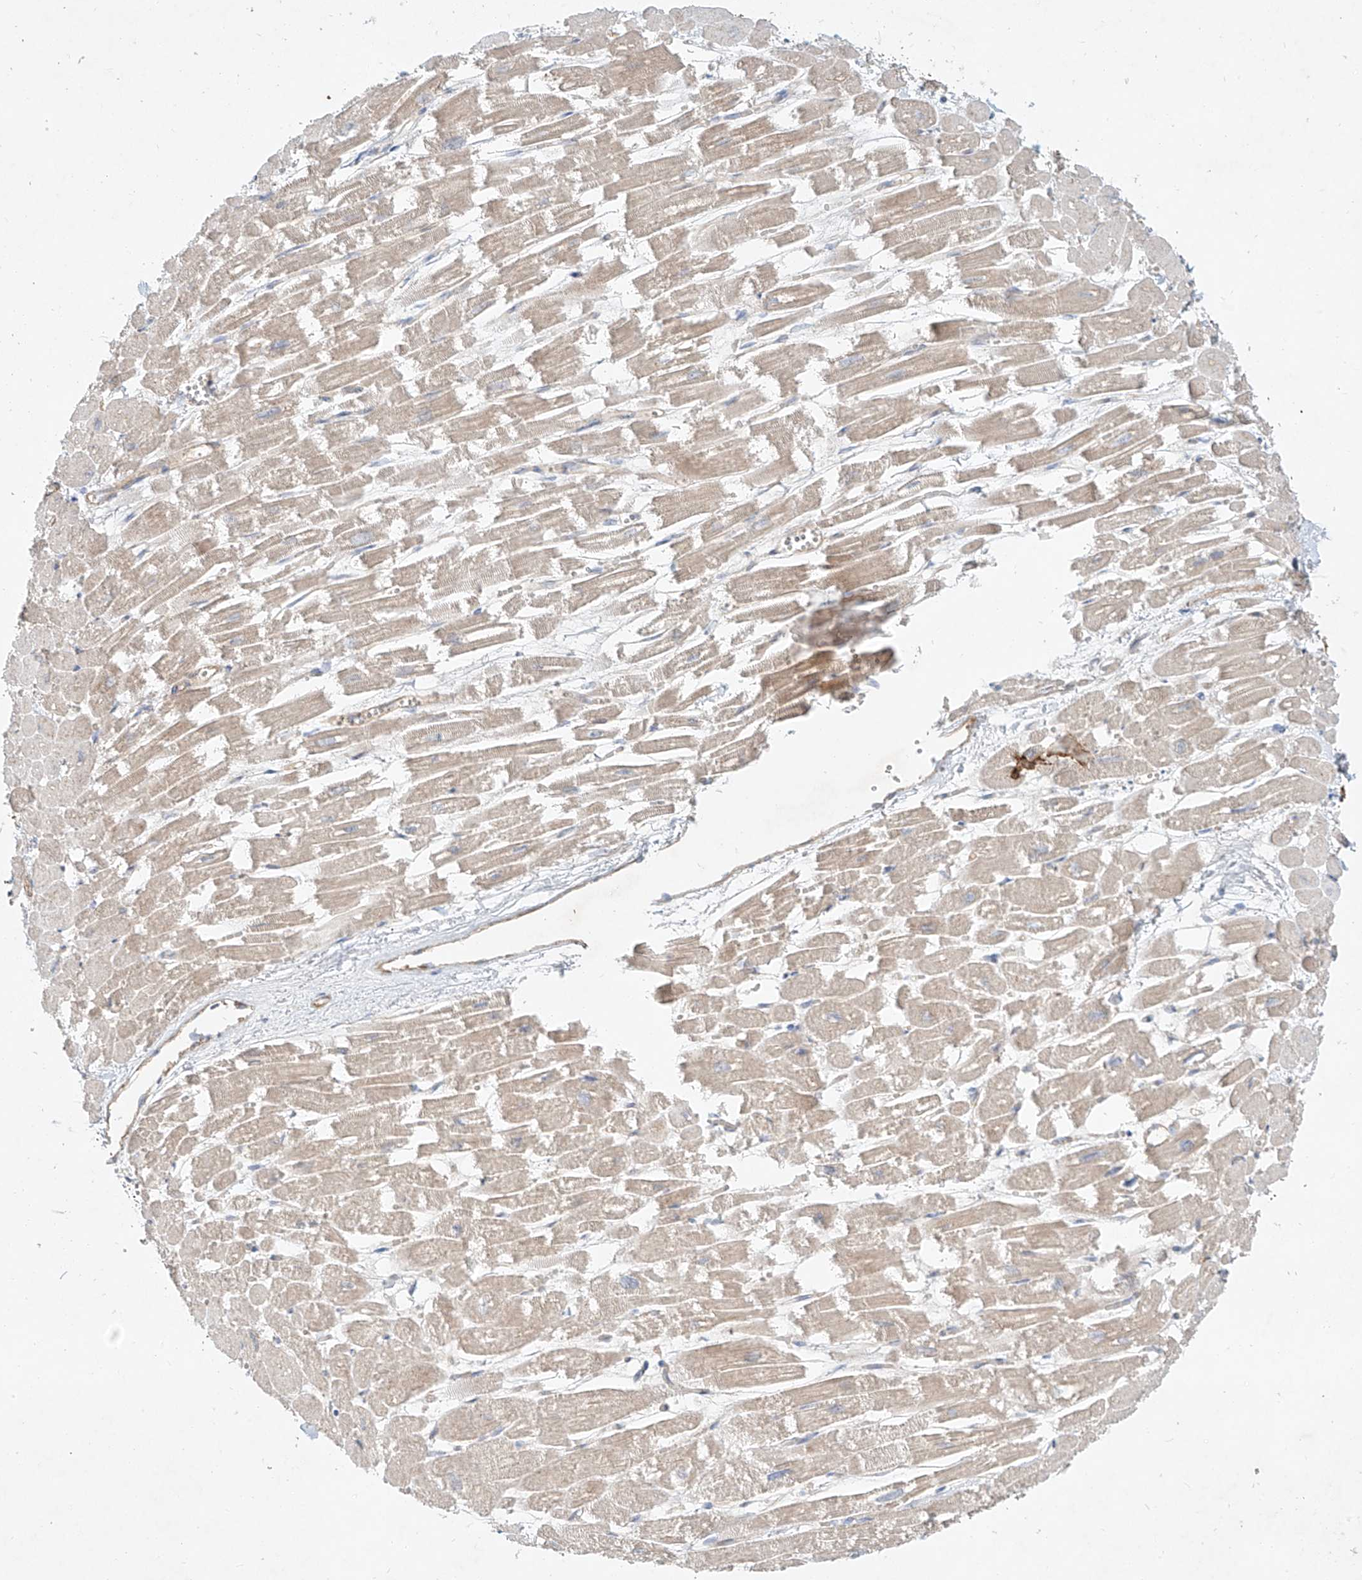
{"staining": {"intensity": "moderate", "quantity": "25%-75%", "location": "cytoplasmic/membranous"}, "tissue": "heart muscle", "cell_type": "Cardiomyocytes", "image_type": "normal", "snomed": [{"axis": "morphology", "description": "Normal tissue, NOS"}, {"axis": "topography", "description": "Heart"}], "caption": "IHC staining of normal heart muscle, which demonstrates medium levels of moderate cytoplasmic/membranous positivity in approximately 25%-75% of cardiomyocytes indicating moderate cytoplasmic/membranous protein expression. The staining was performed using DAB (brown) for protein detection and nuclei were counterstained in hematoxylin (blue).", "gene": "AJM1", "patient": {"sex": "male", "age": 54}}